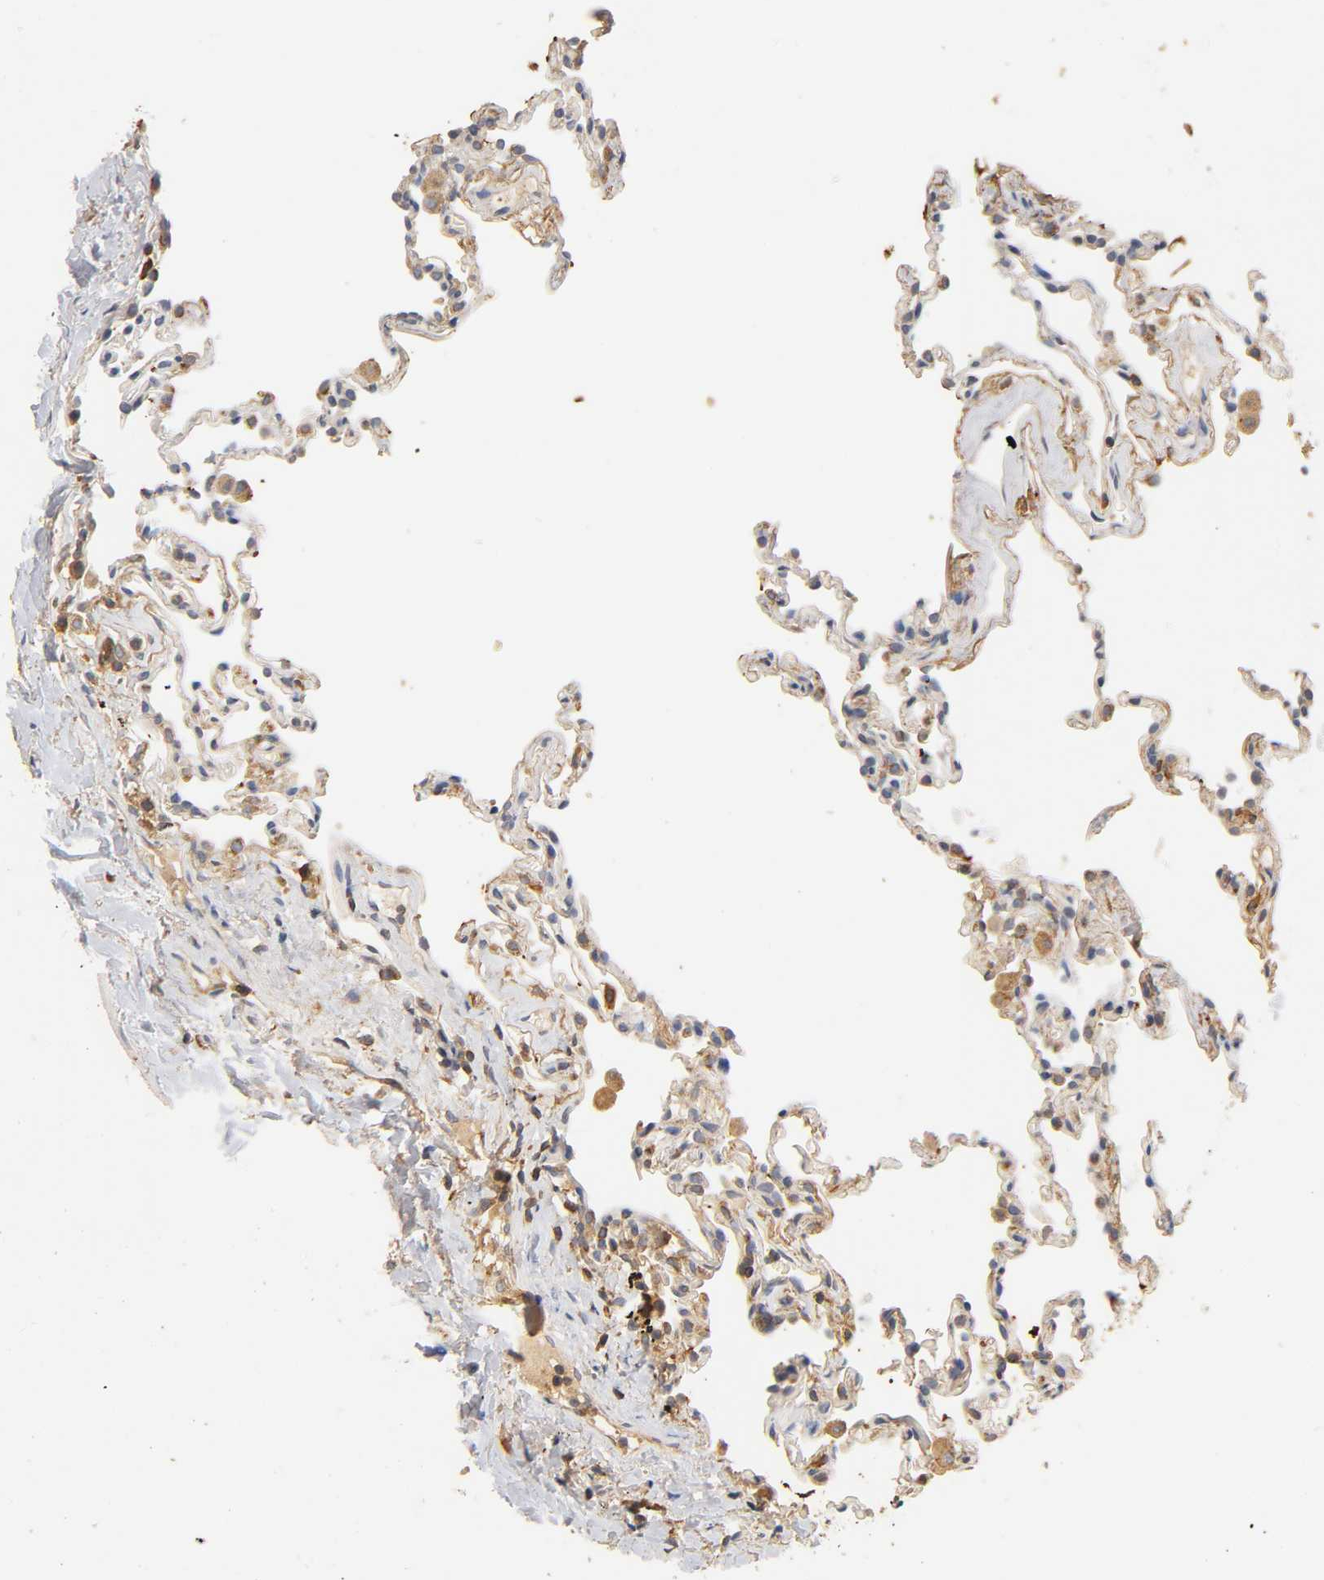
{"staining": {"intensity": "moderate", "quantity": "<25%", "location": "cytoplasmic/membranous"}, "tissue": "lung", "cell_type": "Alveolar cells", "image_type": "normal", "snomed": [{"axis": "morphology", "description": "Normal tissue, NOS"}, {"axis": "morphology", "description": "Soft tissue tumor metastatic"}, {"axis": "topography", "description": "Lung"}], "caption": "The immunohistochemical stain shows moderate cytoplasmic/membranous positivity in alveolar cells of normal lung. Immunohistochemistry (ihc) stains the protein in brown and the nuclei are stained blue.", "gene": "SCAP", "patient": {"sex": "male", "age": 59}}